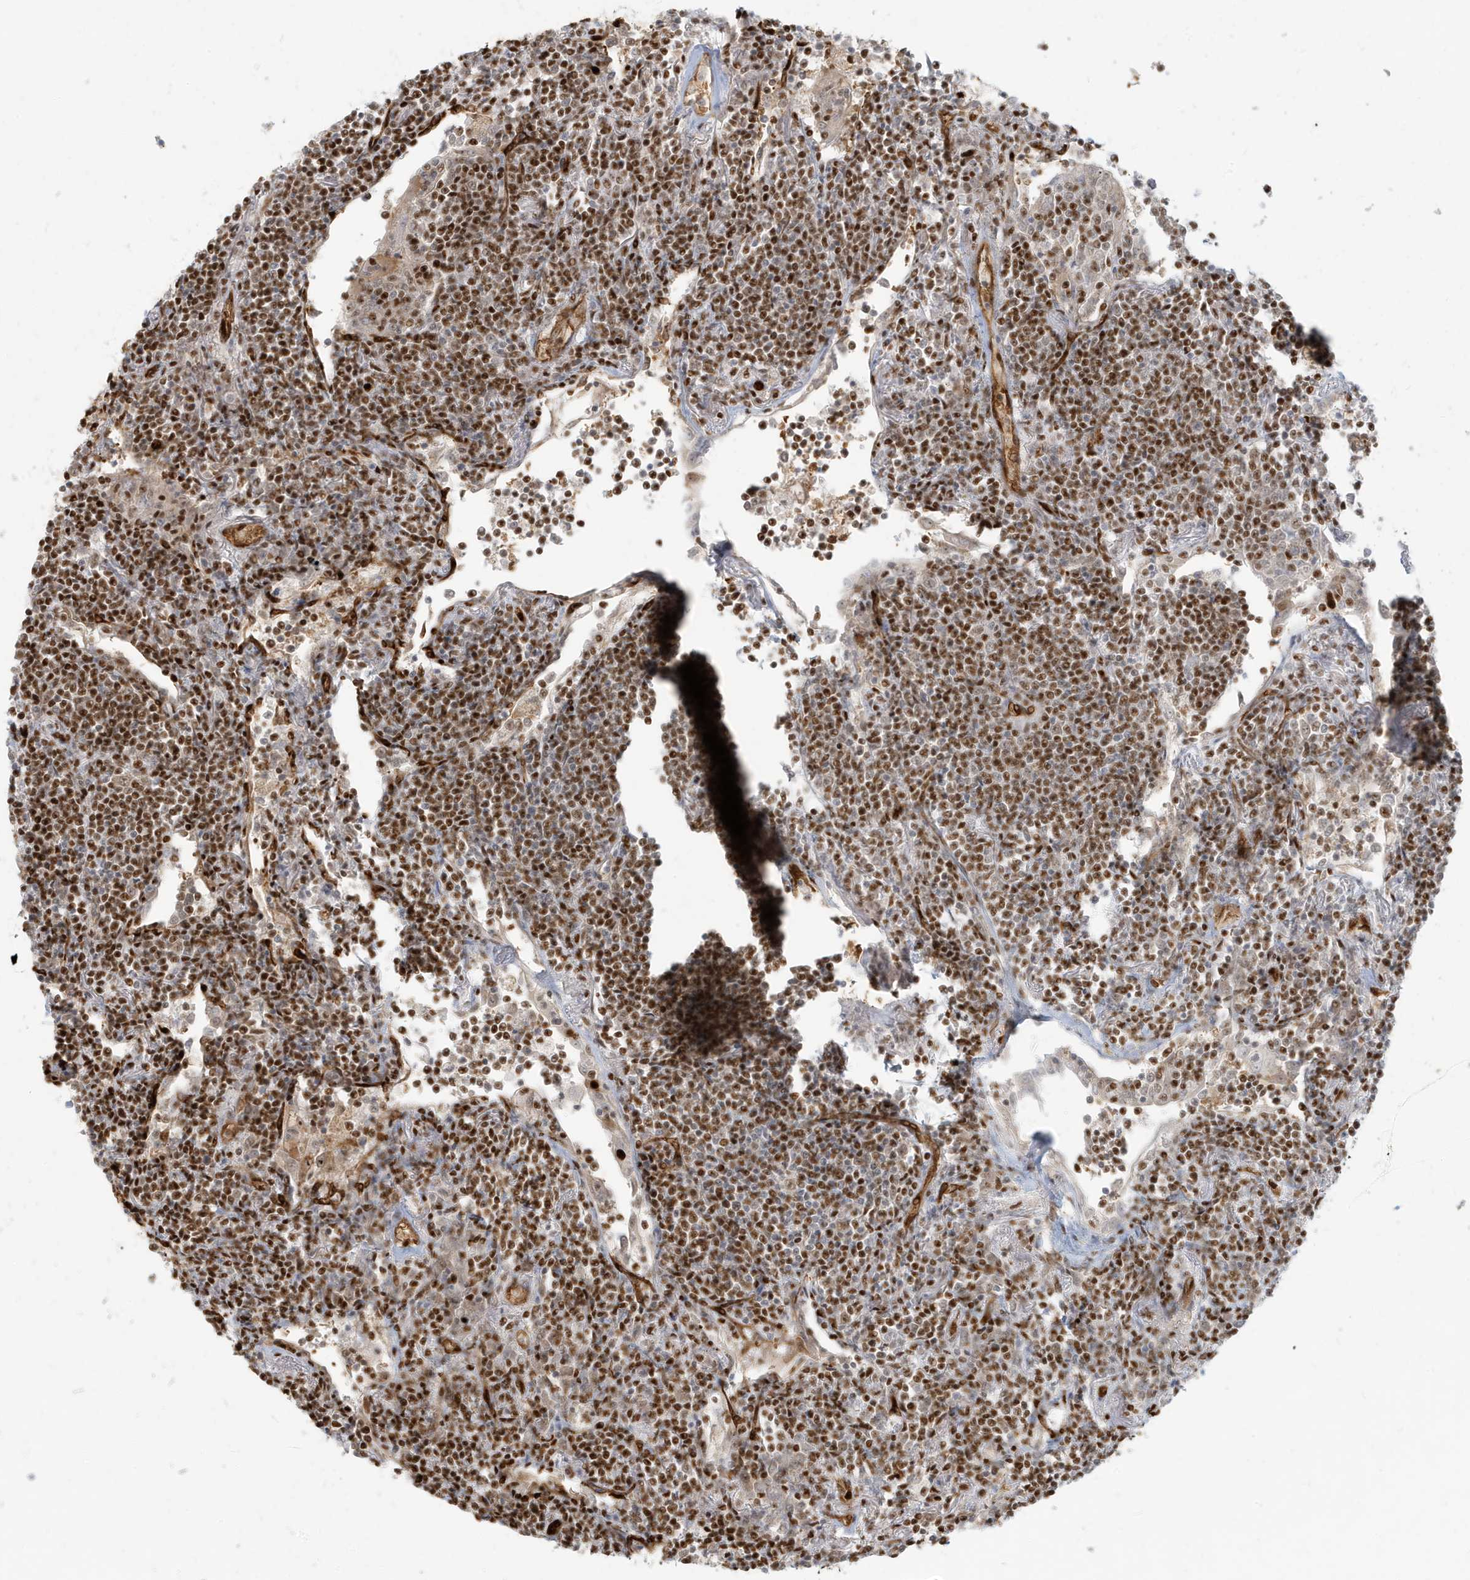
{"staining": {"intensity": "moderate", "quantity": ">75%", "location": "nuclear"}, "tissue": "lymphoma", "cell_type": "Tumor cells", "image_type": "cancer", "snomed": [{"axis": "morphology", "description": "Malignant lymphoma, non-Hodgkin's type, Low grade"}, {"axis": "topography", "description": "Lung"}], "caption": "Low-grade malignant lymphoma, non-Hodgkin's type stained with a protein marker exhibits moderate staining in tumor cells.", "gene": "CKS2", "patient": {"sex": "female", "age": 71}}